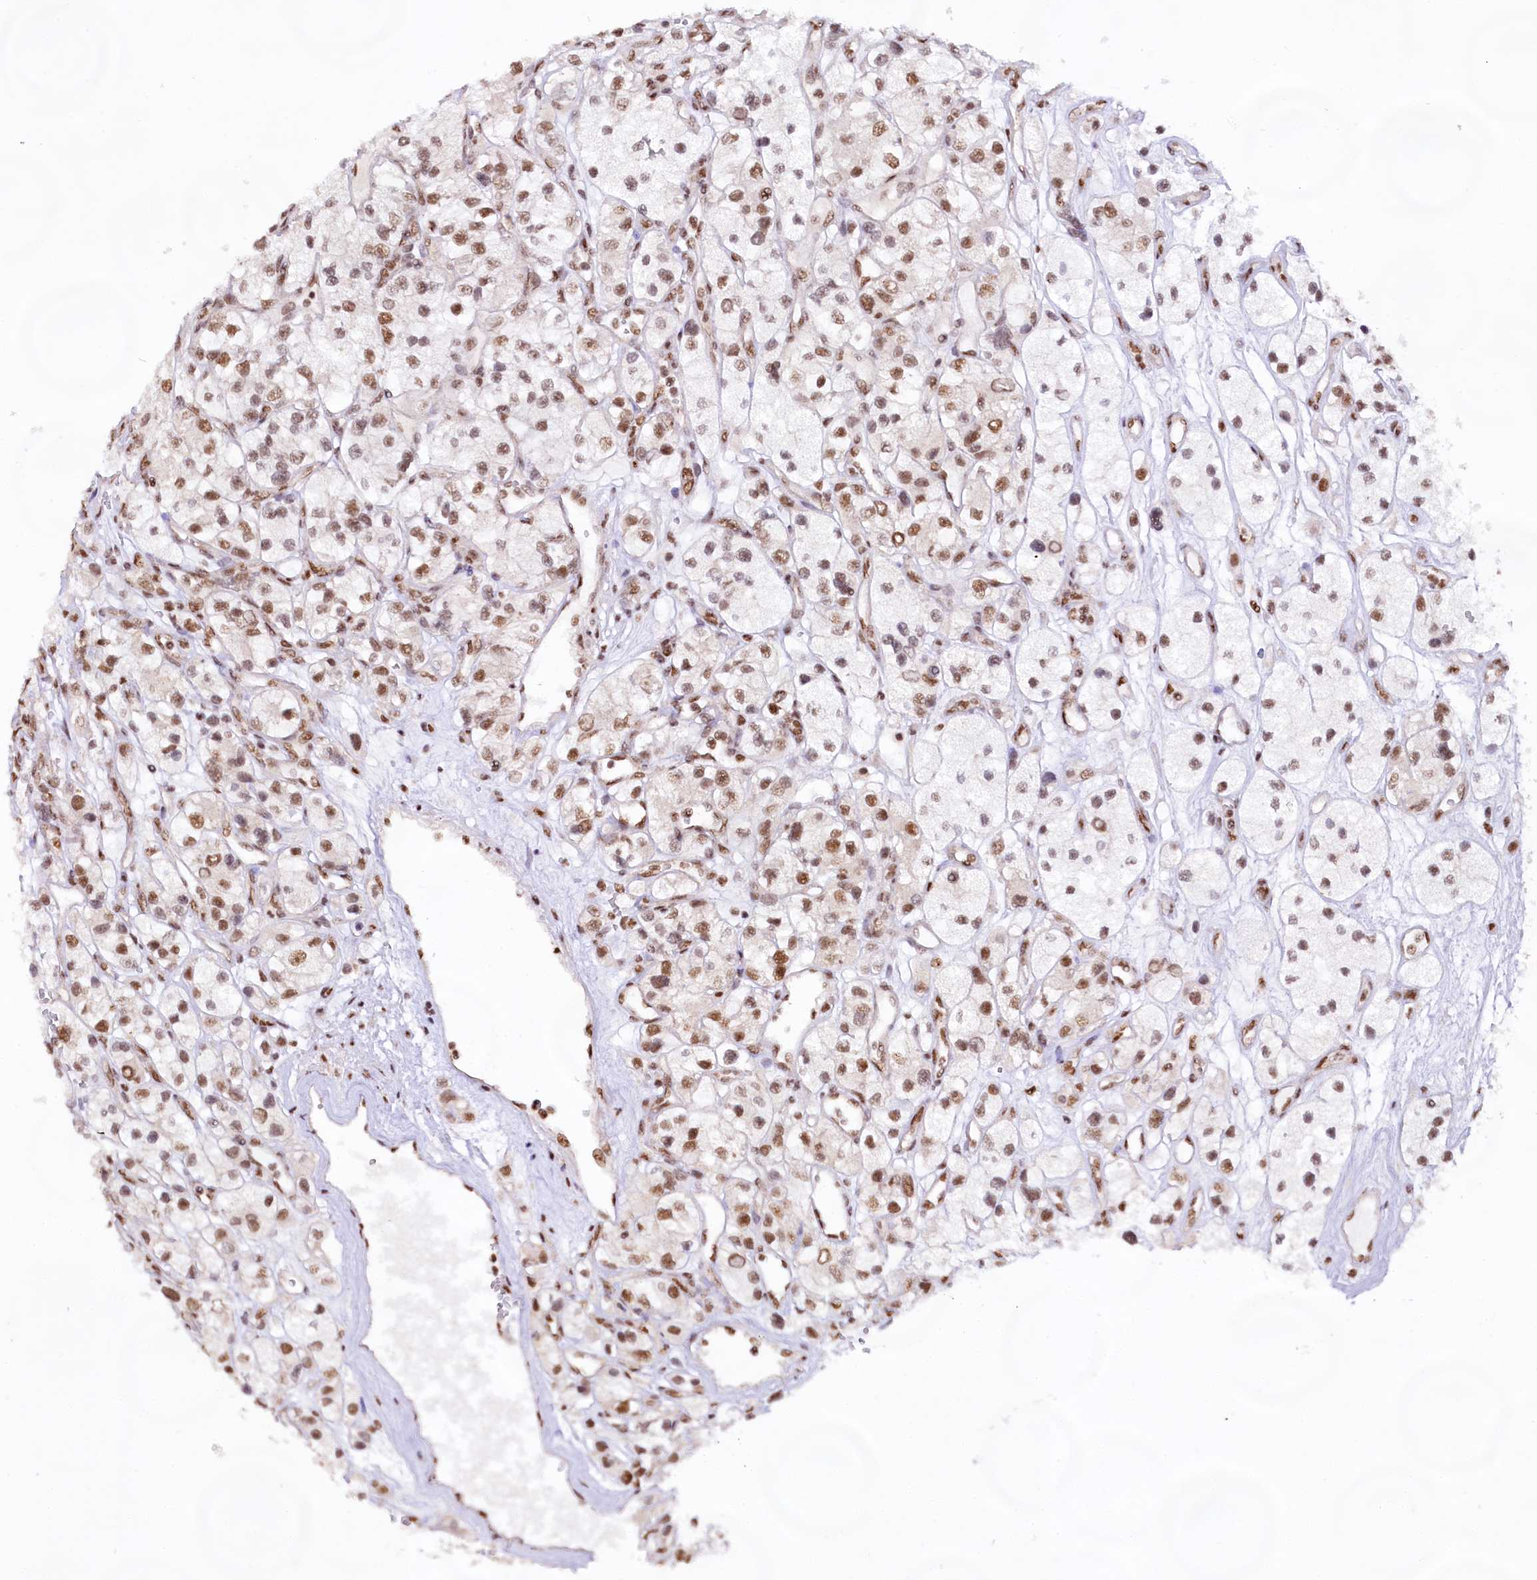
{"staining": {"intensity": "moderate", "quantity": ">75%", "location": "nuclear"}, "tissue": "renal cancer", "cell_type": "Tumor cells", "image_type": "cancer", "snomed": [{"axis": "morphology", "description": "Adenocarcinoma, NOS"}, {"axis": "topography", "description": "Kidney"}], "caption": "Immunohistochemical staining of human renal cancer (adenocarcinoma) reveals moderate nuclear protein positivity in approximately >75% of tumor cells.", "gene": "HIRA", "patient": {"sex": "female", "age": 57}}